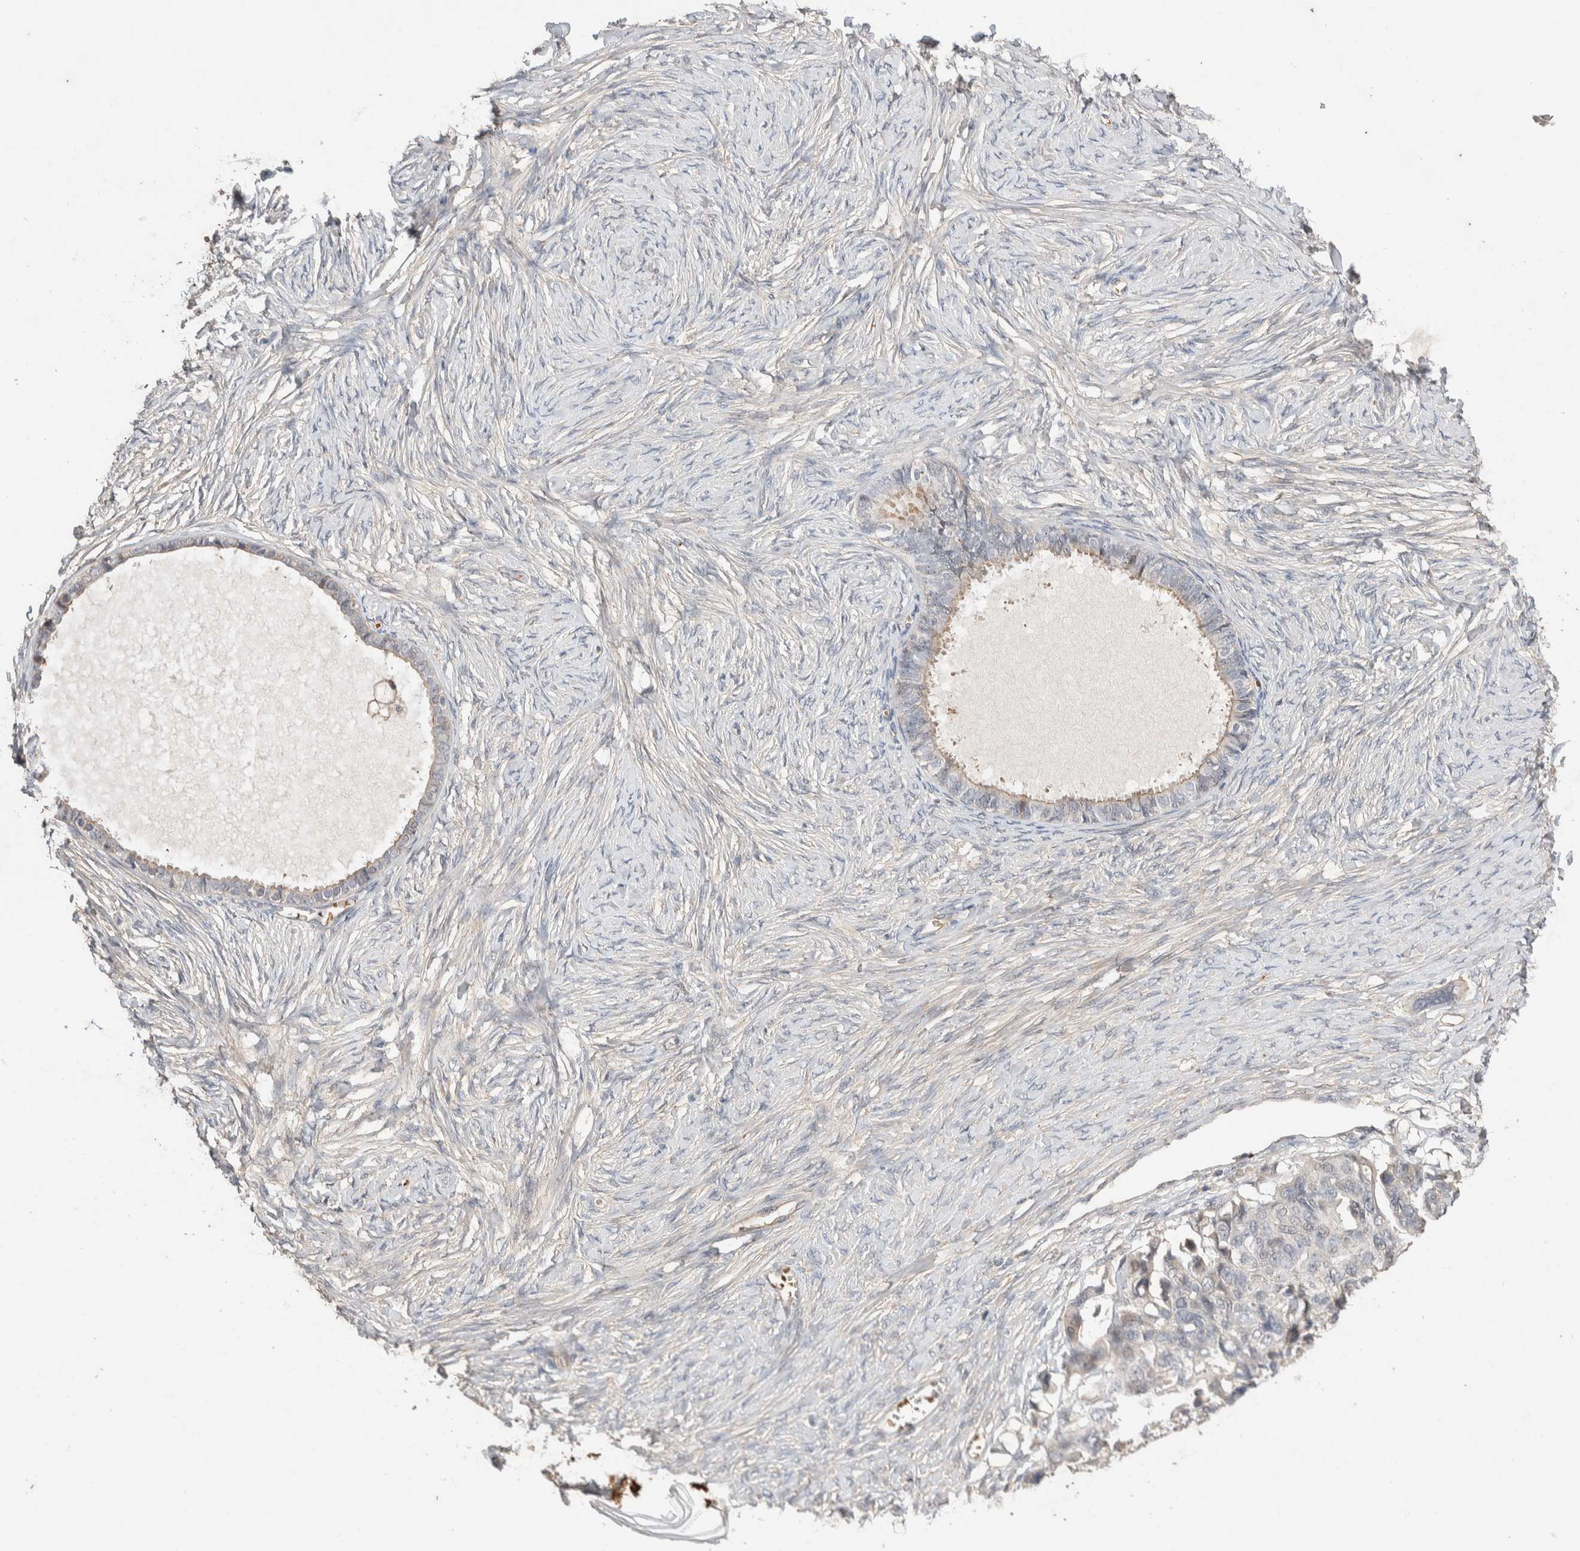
{"staining": {"intensity": "negative", "quantity": "none", "location": "none"}, "tissue": "ovarian cancer", "cell_type": "Tumor cells", "image_type": "cancer", "snomed": [{"axis": "morphology", "description": "Cystadenocarcinoma, serous, NOS"}, {"axis": "topography", "description": "Ovary"}], "caption": "Immunohistochemical staining of human ovarian cancer shows no significant expression in tumor cells. The staining was performed using DAB (3,3'-diaminobenzidine) to visualize the protein expression in brown, while the nuclei were stained in blue with hematoxylin (Magnification: 20x).", "gene": "WDR91", "patient": {"sex": "female", "age": 79}}